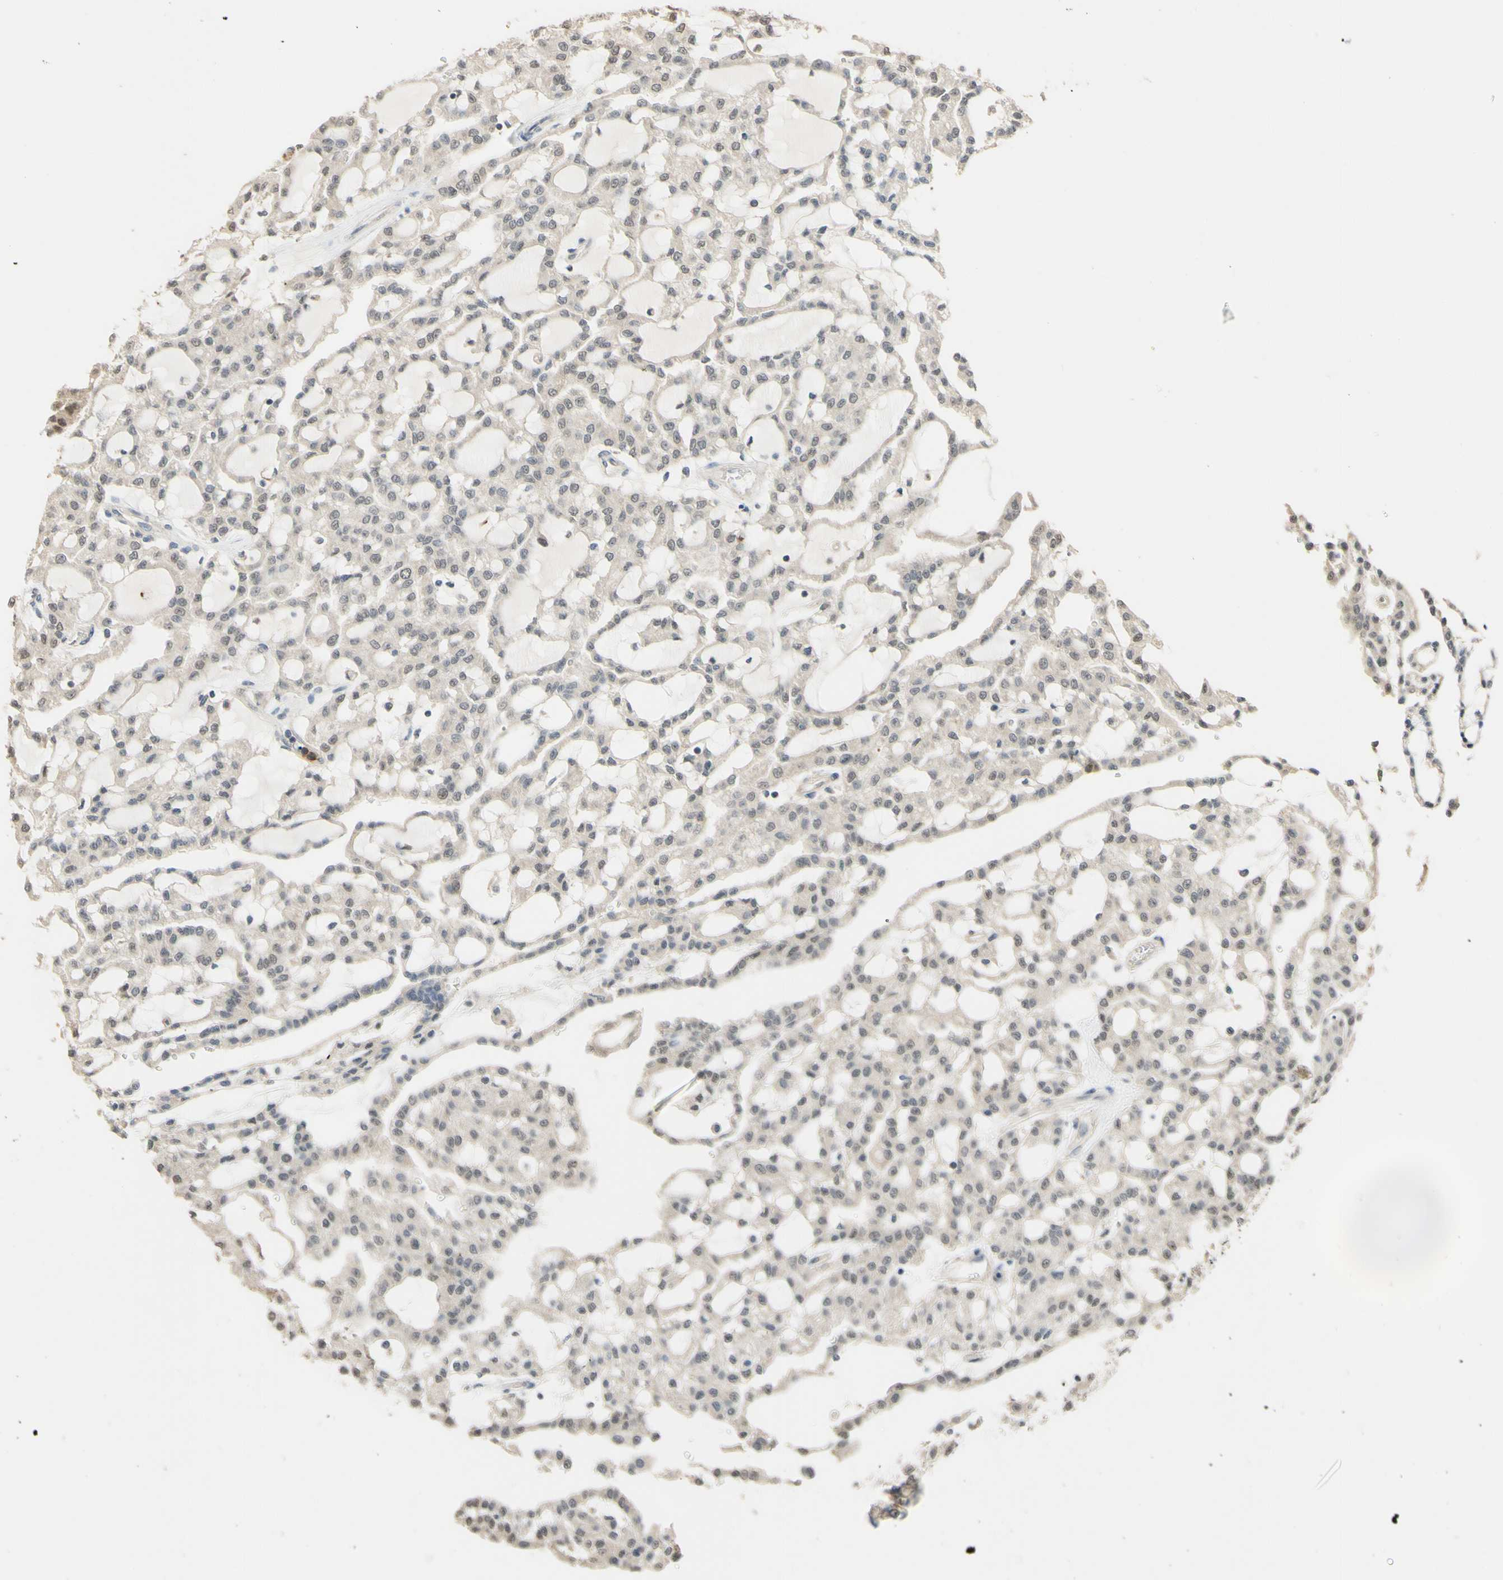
{"staining": {"intensity": "weak", "quantity": "<25%", "location": "nuclear"}, "tissue": "renal cancer", "cell_type": "Tumor cells", "image_type": "cancer", "snomed": [{"axis": "morphology", "description": "Adenocarcinoma, NOS"}, {"axis": "topography", "description": "Kidney"}], "caption": "This is a histopathology image of IHC staining of adenocarcinoma (renal), which shows no positivity in tumor cells. The staining was performed using DAB (3,3'-diaminobenzidine) to visualize the protein expression in brown, while the nuclei were stained in blue with hematoxylin (Magnification: 20x).", "gene": "SMIM19", "patient": {"sex": "male", "age": 63}}